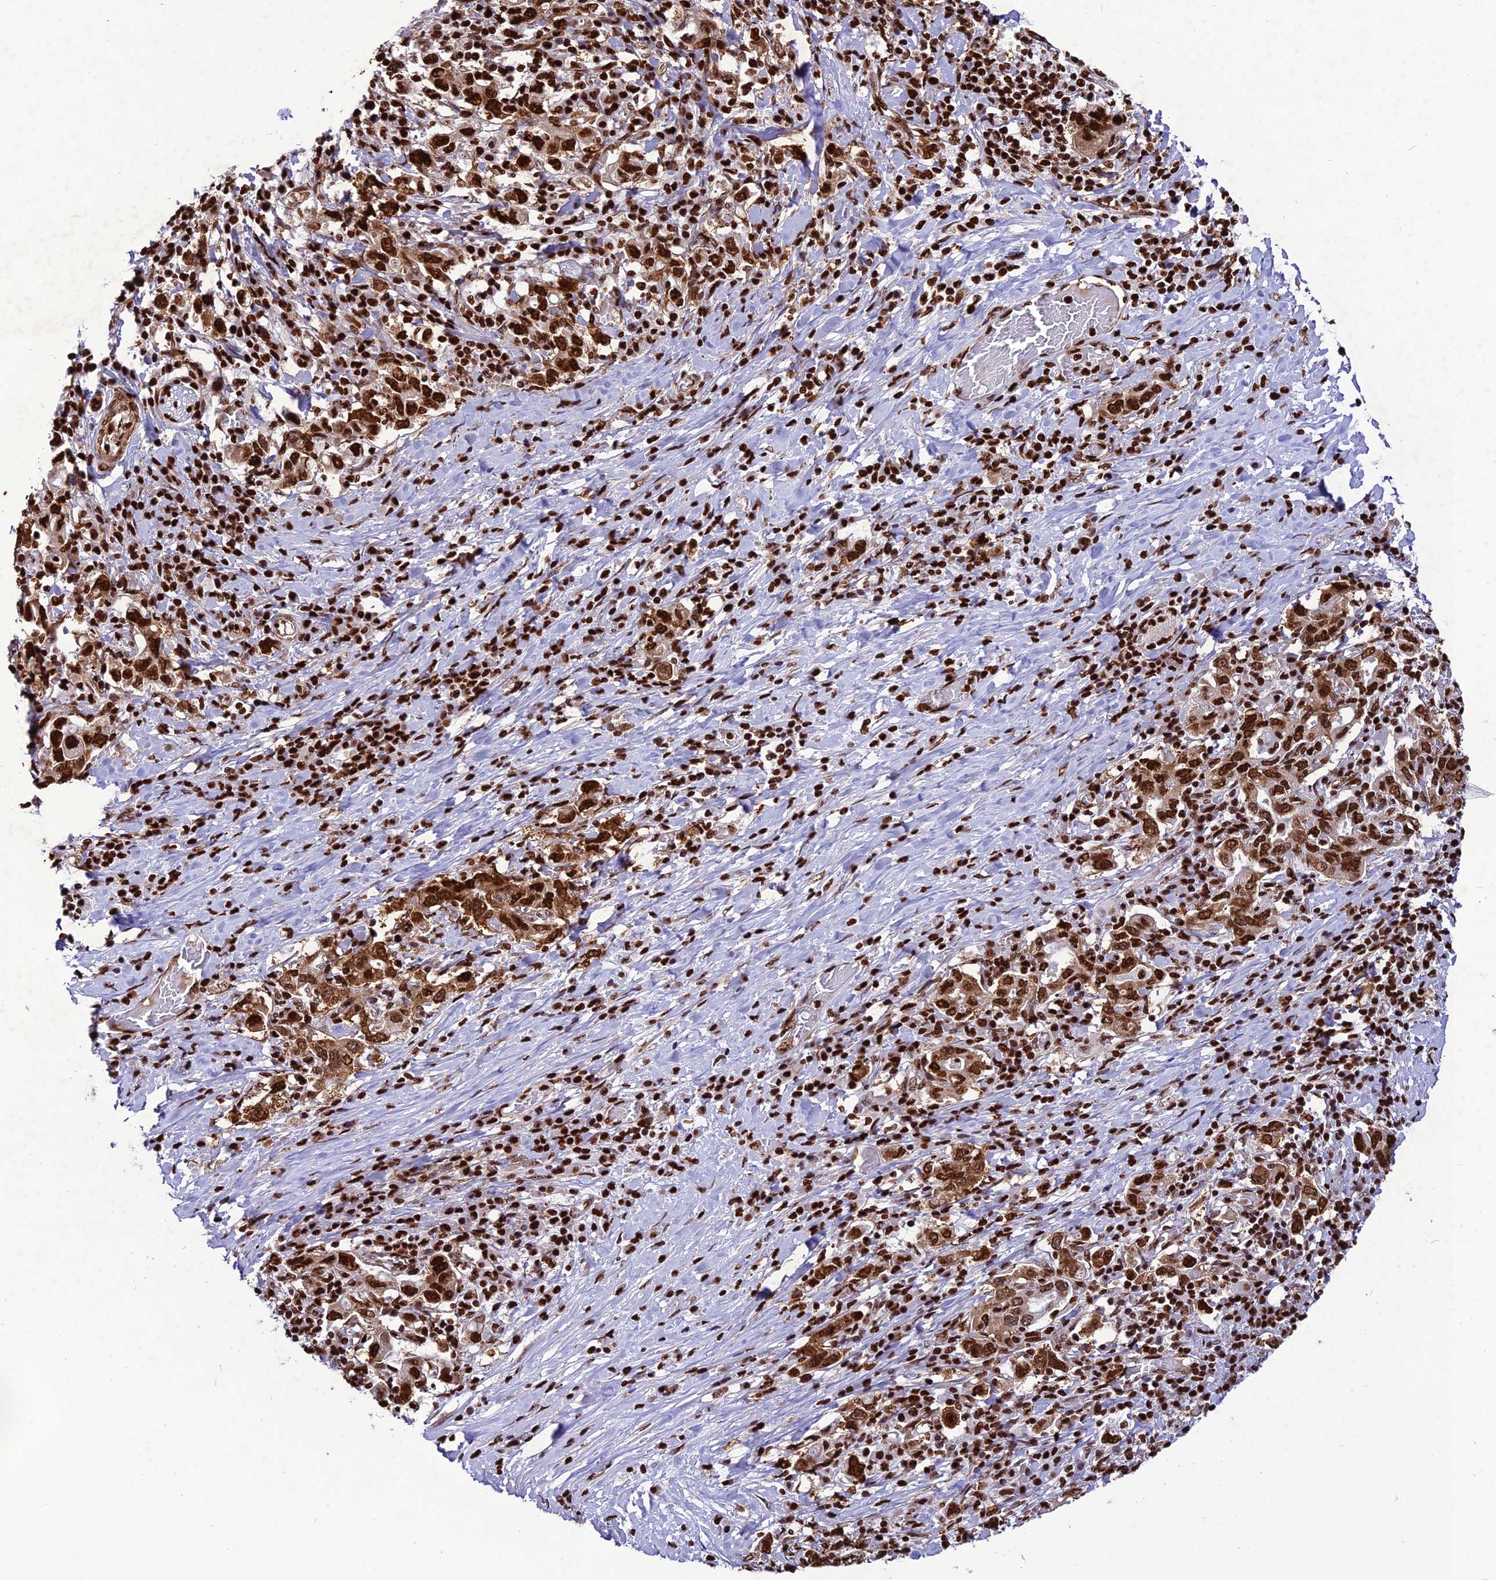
{"staining": {"intensity": "strong", "quantity": ">75%", "location": "nuclear"}, "tissue": "stomach cancer", "cell_type": "Tumor cells", "image_type": "cancer", "snomed": [{"axis": "morphology", "description": "Adenocarcinoma, NOS"}, {"axis": "topography", "description": "Stomach, upper"}, {"axis": "topography", "description": "Stomach"}], "caption": "A histopathology image showing strong nuclear expression in about >75% of tumor cells in stomach adenocarcinoma, as visualized by brown immunohistochemical staining.", "gene": "INO80E", "patient": {"sex": "male", "age": 62}}